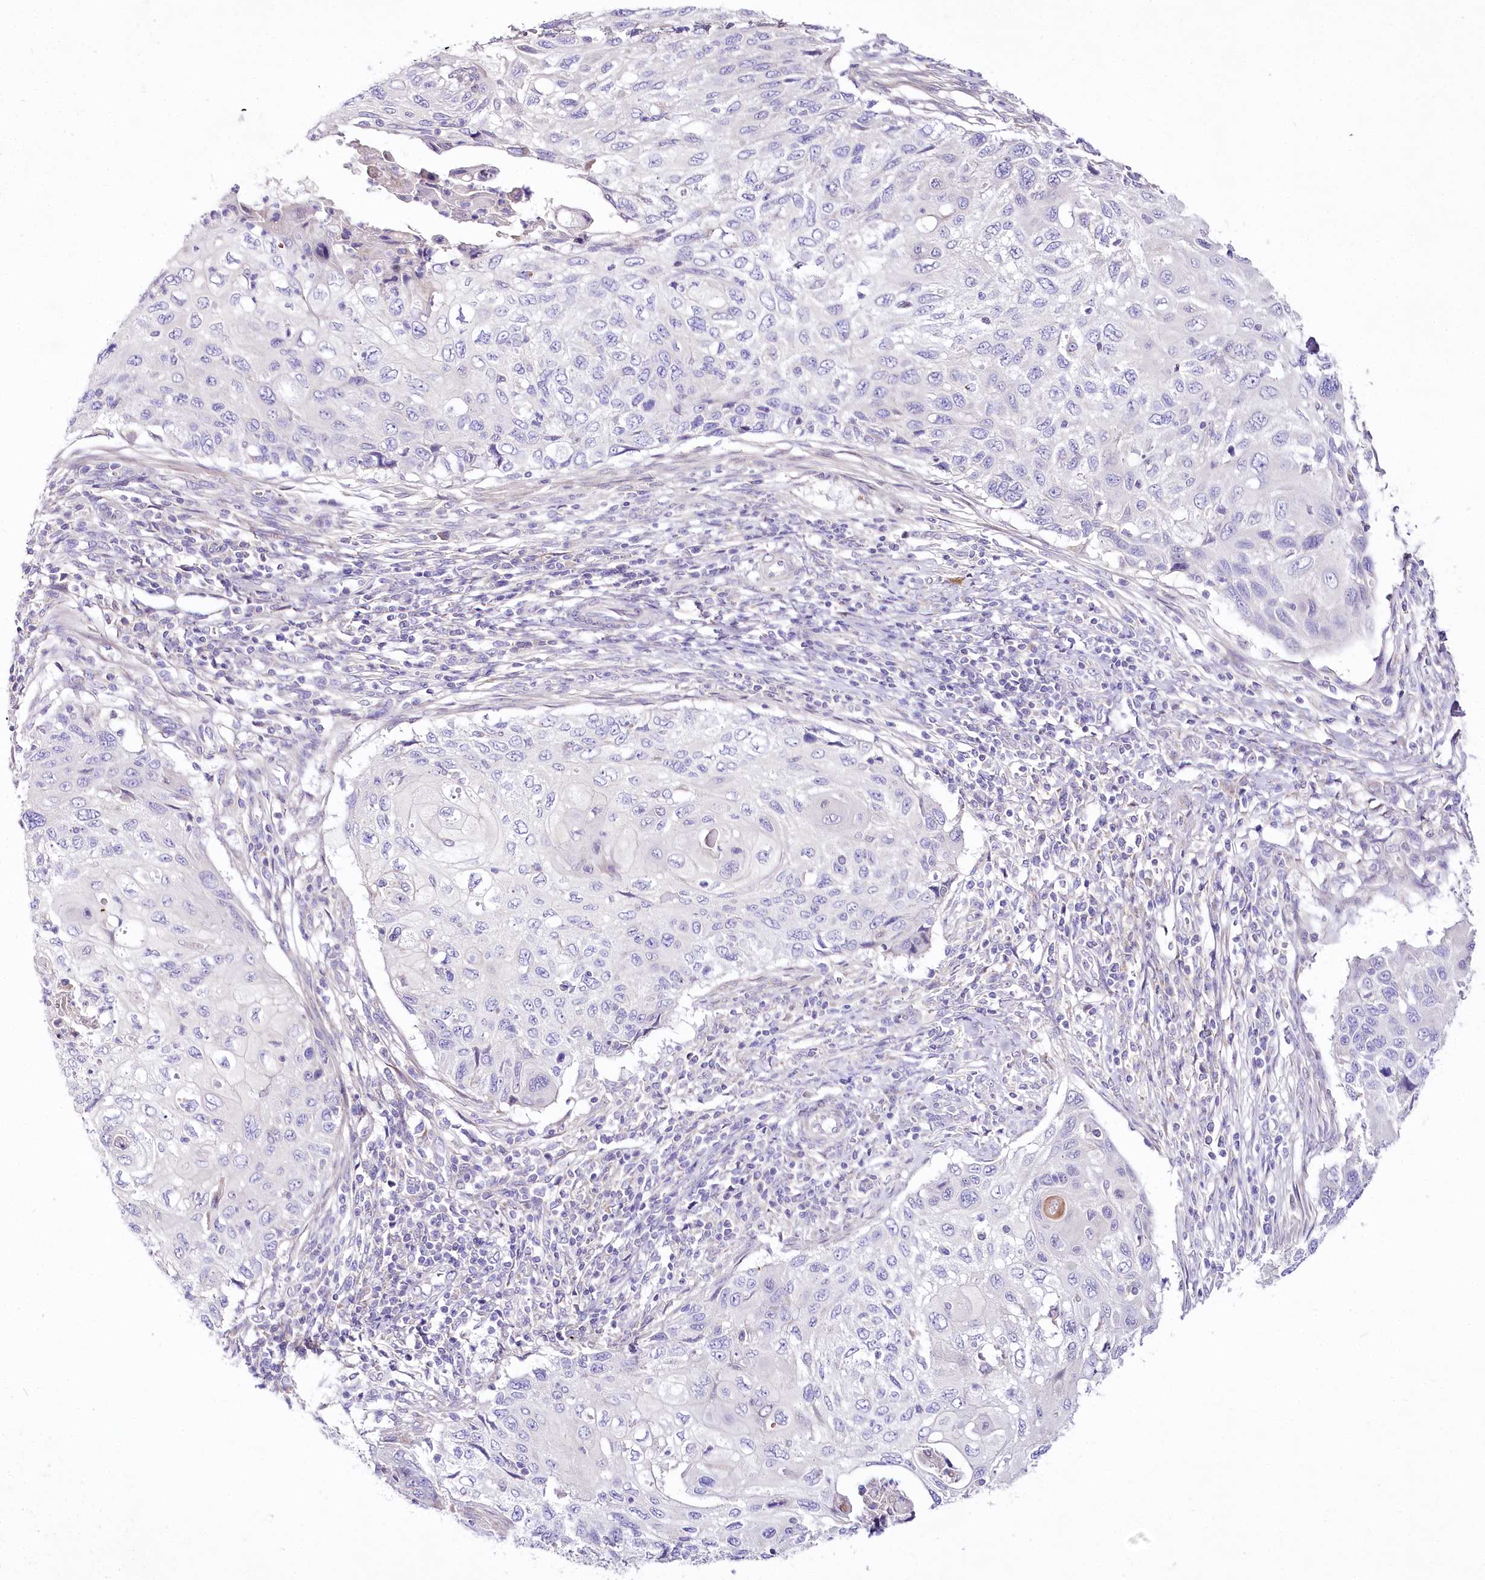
{"staining": {"intensity": "negative", "quantity": "none", "location": "none"}, "tissue": "cervical cancer", "cell_type": "Tumor cells", "image_type": "cancer", "snomed": [{"axis": "morphology", "description": "Squamous cell carcinoma, NOS"}, {"axis": "topography", "description": "Cervix"}], "caption": "This is a image of immunohistochemistry staining of squamous cell carcinoma (cervical), which shows no positivity in tumor cells. Brightfield microscopy of immunohistochemistry (IHC) stained with DAB (3,3'-diaminobenzidine) (brown) and hematoxylin (blue), captured at high magnification.", "gene": "LRRC14B", "patient": {"sex": "female", "age": 70}}